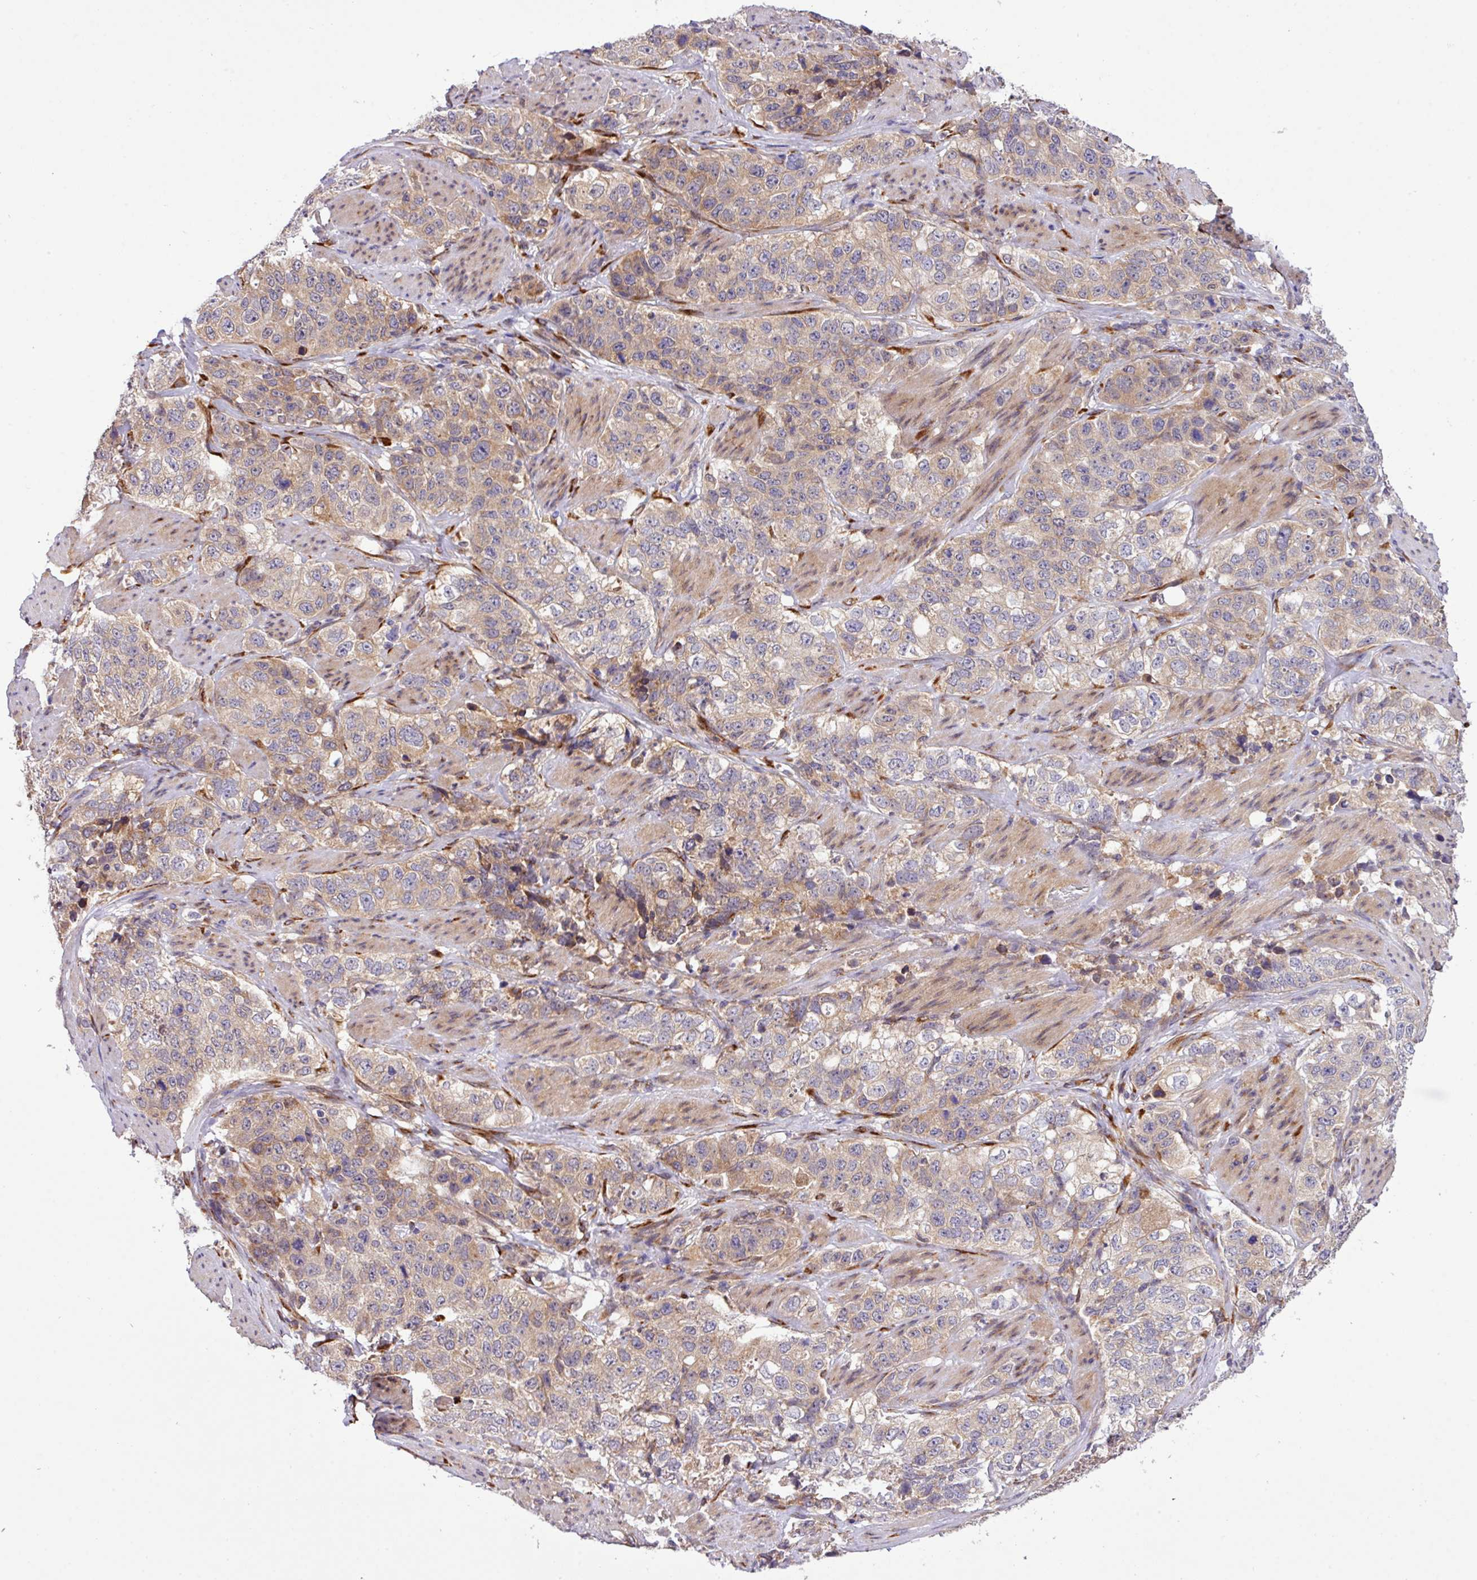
{"staining": {"intensity": "weak", "quantity": ">75%", "location": "cytoplasmic/membranous"}, "tissue": "stomach cancer", "cell_type": "Tumor cells", "image_type": "cancer", "snomed": [{"axis": "morphology", "description": "Adenocarcinoma, NOS"}, {"axis": "topography", "description": "Stomach"}], "caption": "An immunohistochemistry (IHC) micrograph of tumor tissue is shown. Protein staining in brown labels weak cytoplasmic/membranous positivity in stomach cancer within tumor cells. Using DAB (brown) and hematoxylin (blue) stains, captured at high magnification using brightfield microscopy.", "gene": "TM2D2", "patient": {"sex": "male", "age": 48}}